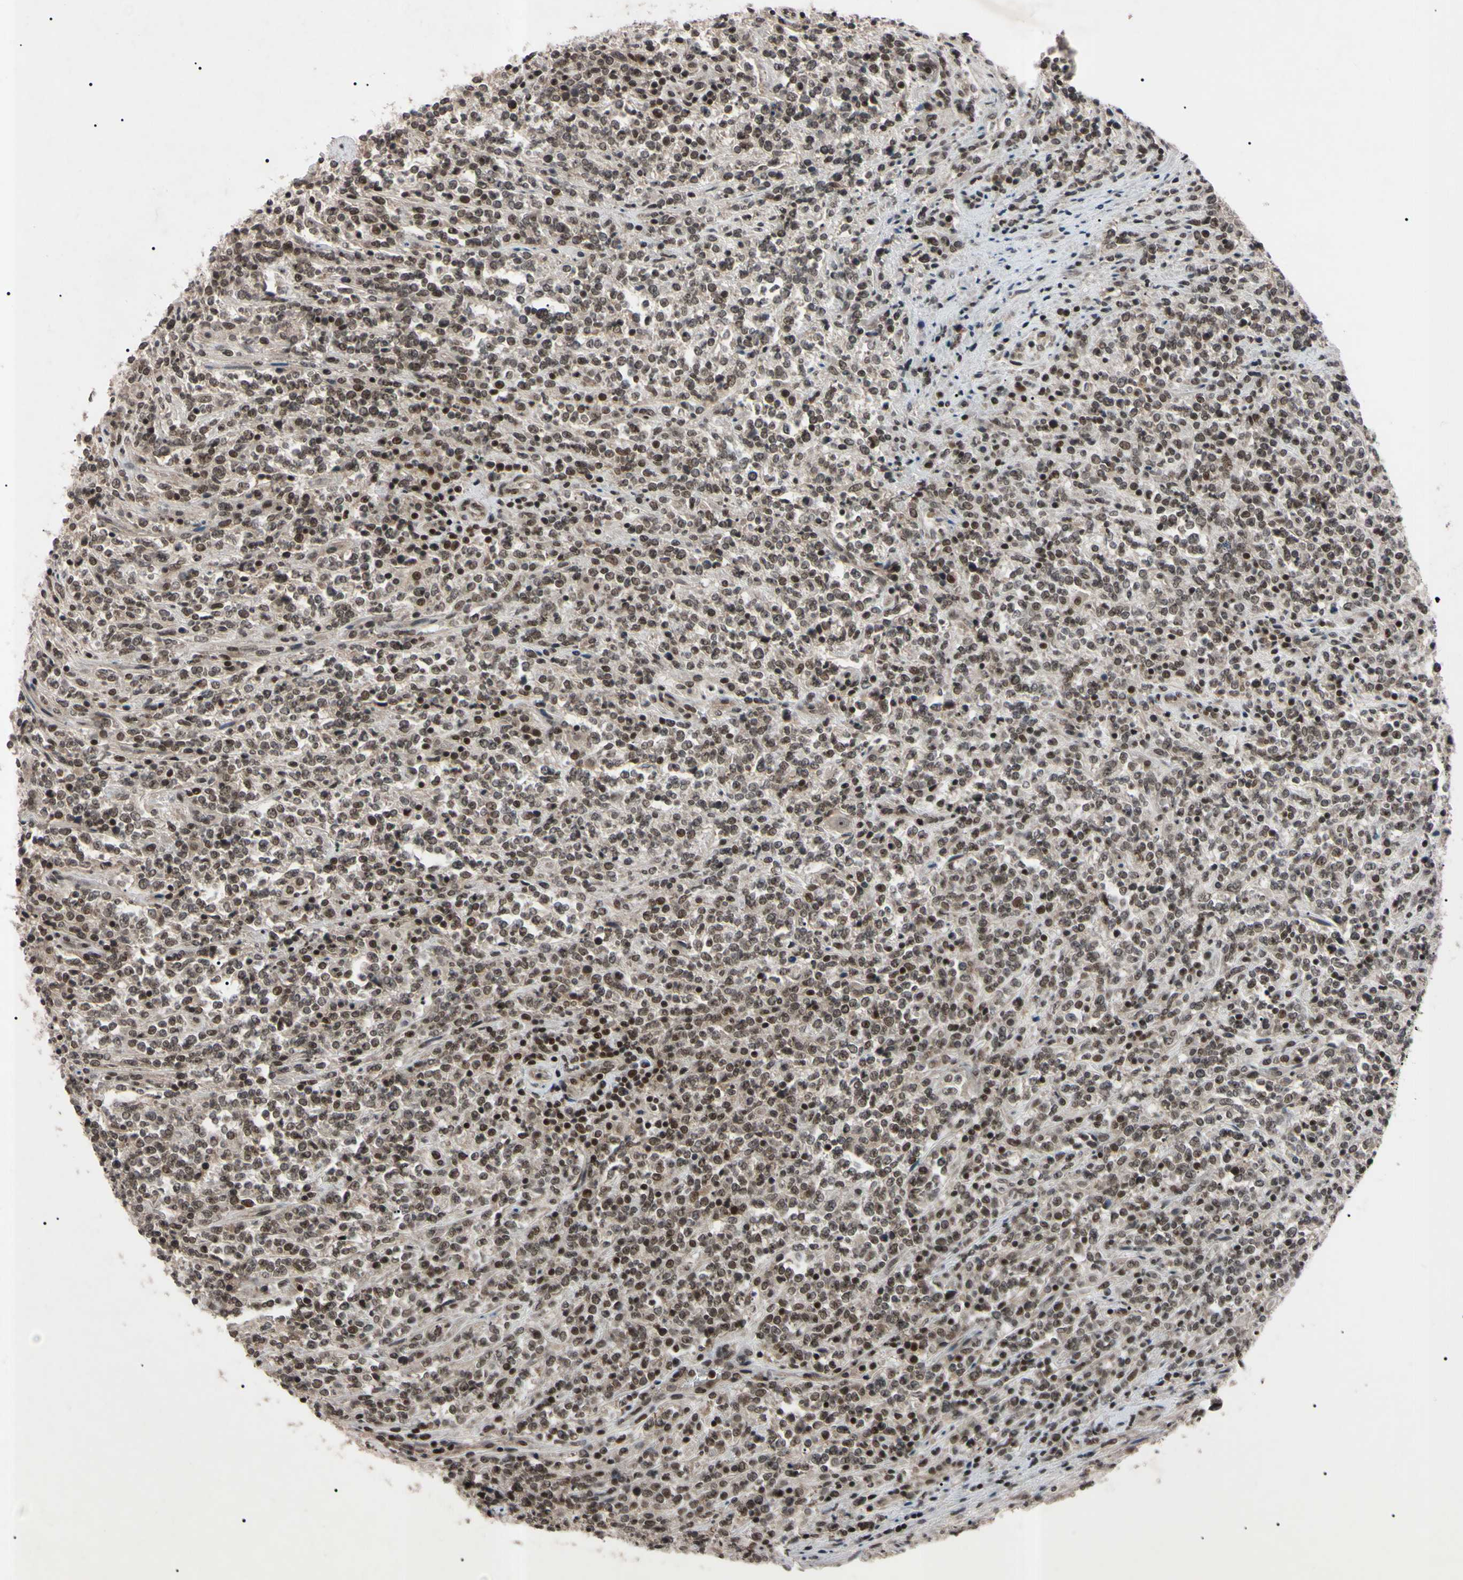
{"staining": {"intensity": "weak", "quantity": "25%-75%", "location": "nuclear"}, "tissue": "lymphoma", "cell_type": "Tumor cells", "image_type": "cancer", "snomed": [{"axis": "morphology", "description": "Malignant lymphoma, non-Hodgkin's type, High grade"}, {"axis": "topography", "description": "Soft tissue"}], "caption": "Protein expression analysis of high-grade malignant lymphoma, non-Hodgkin's type exhibits weak nuclear expression in approximately 25%-75% of tumor cells.", "gene": "YY1", "patient": {"sex": "male", "age": 18}}